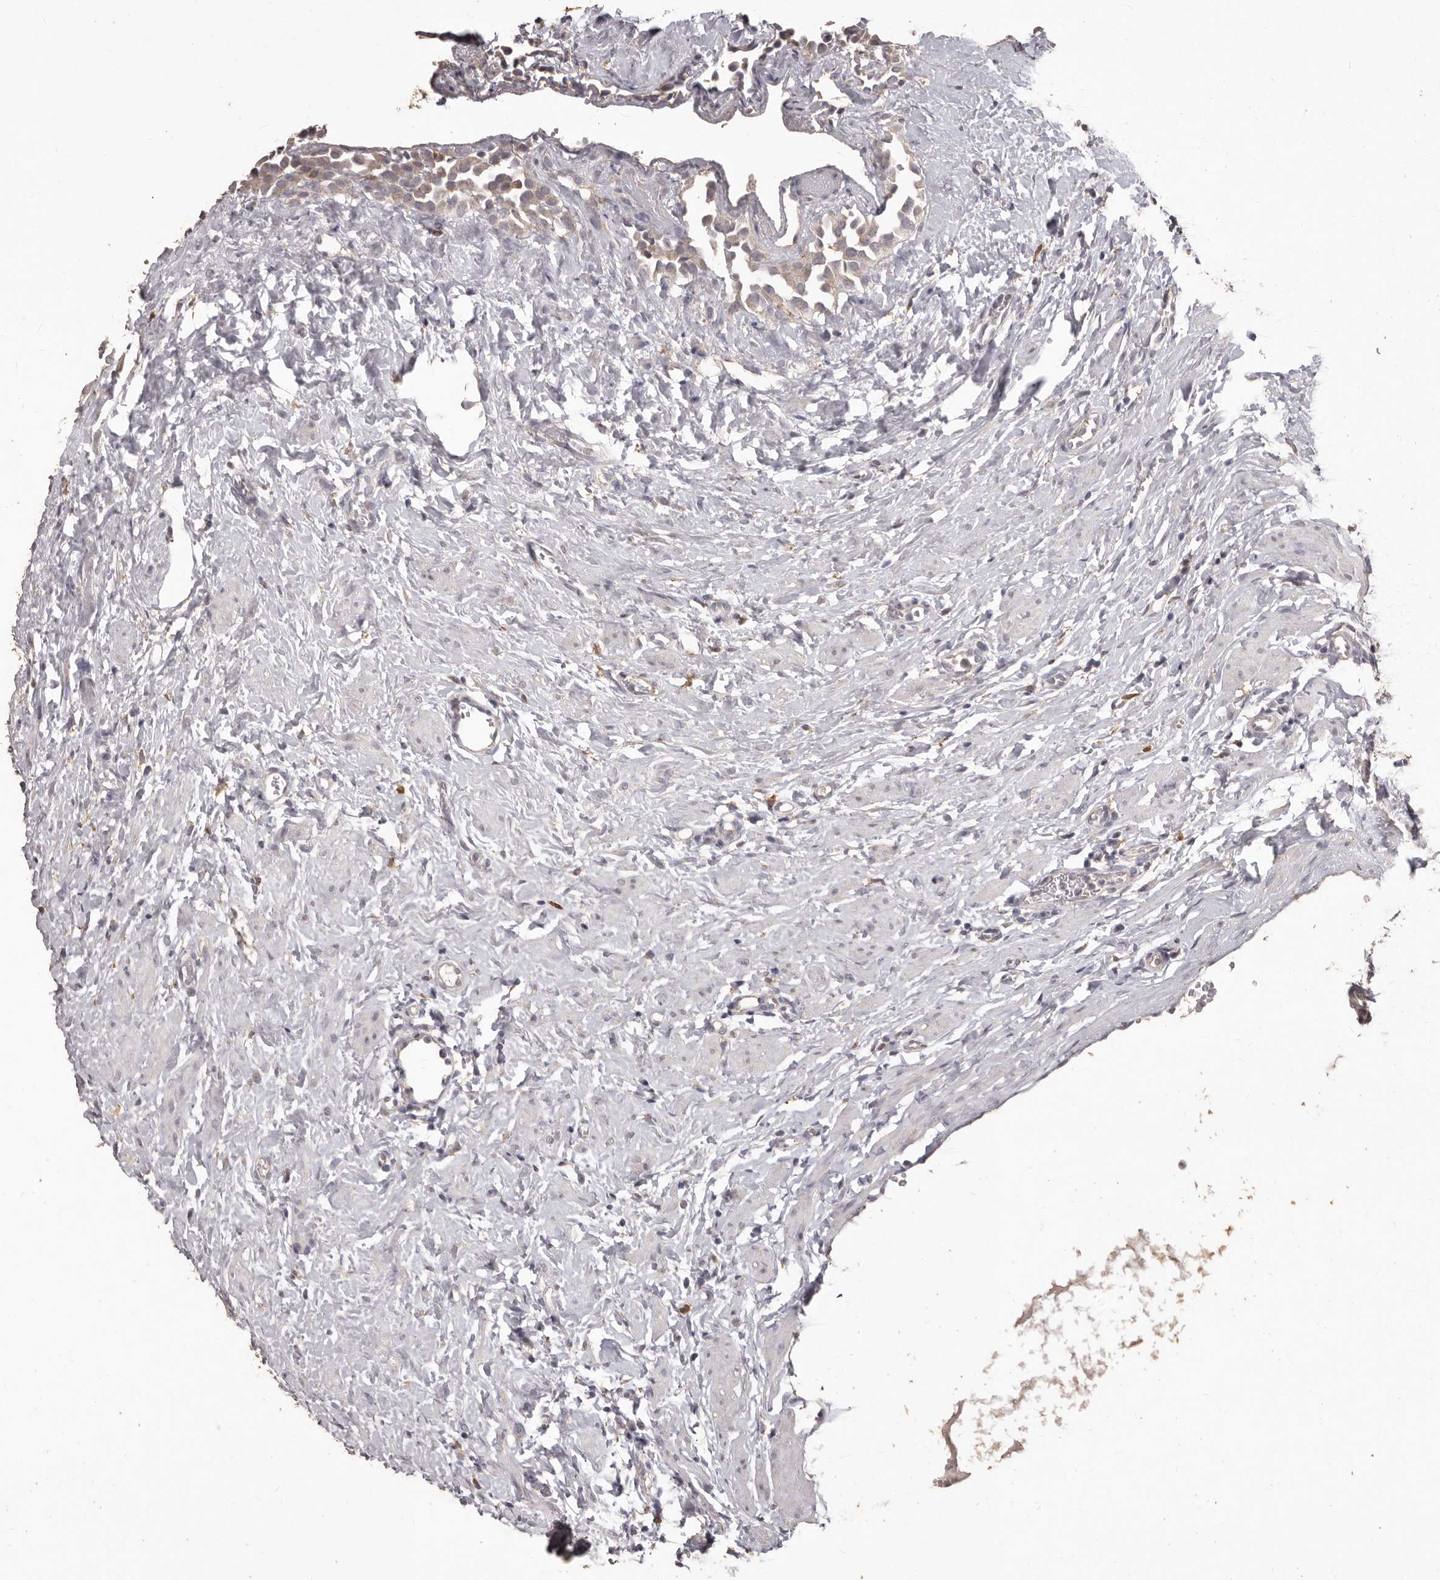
{"staining": {"intensity": "negative", "quantity": "none", "location": "none"}, "tissue": "ovary", "cell_type": "Follicle cells", "image_type": "normal", "snomed": [{"axis": "morphology", "description": "Normal tissue, NOS"}, {"axis": "morphology", "description": "Cyst, NOS"}, {"axis": "topography", "description": "Ovary"}], "caption": "IHC histopathology image of benign ovary: ovary stained with DAB (3,3'-diaminobenzidine) shows no significant protein staining in follicle cells.", "gene": "PRSS27", "patient": {"sex": "female", "age": 33}}